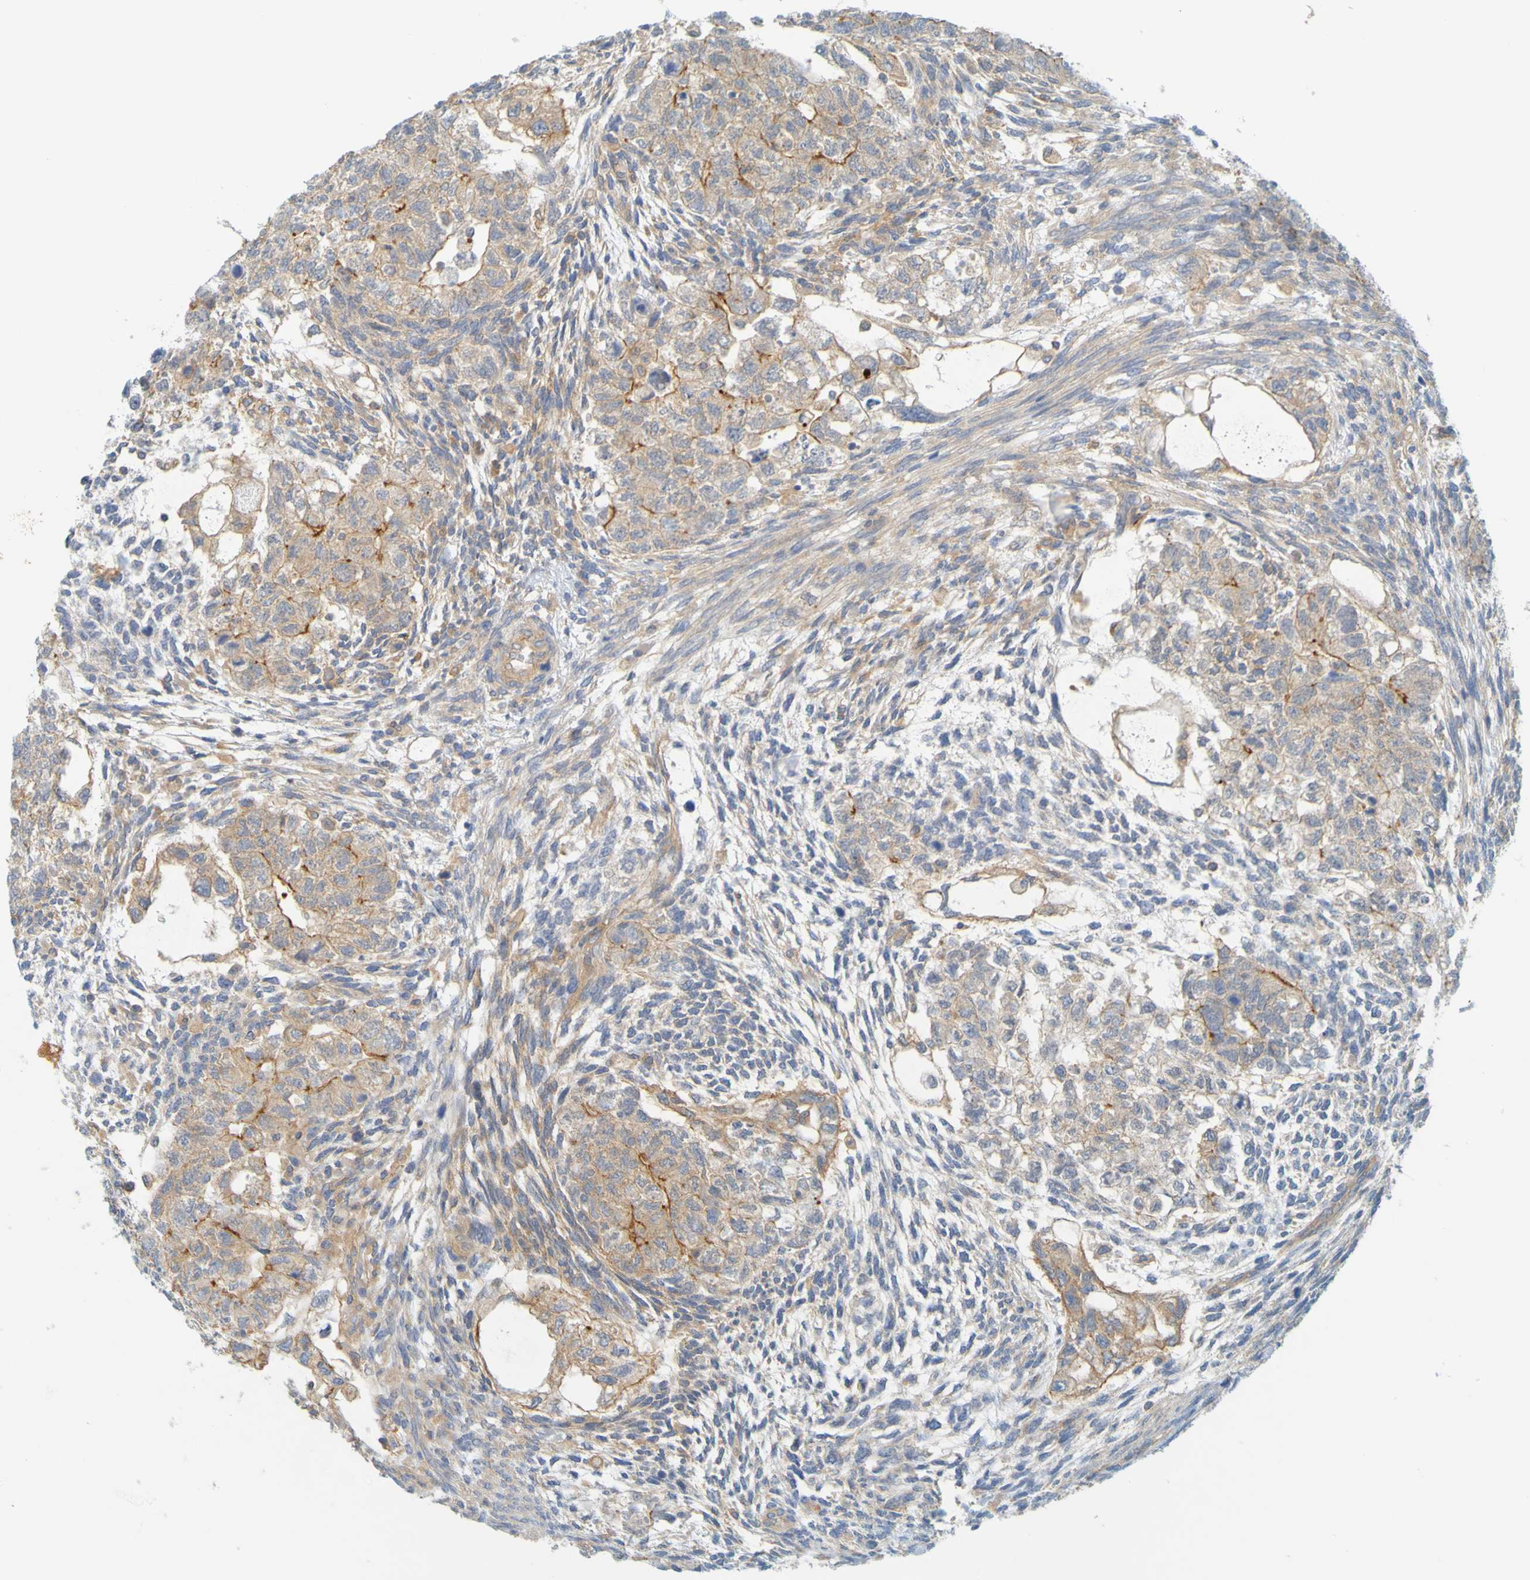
{"staining": {"intensity": "strong", "quantity": "<25%", "location": "cytoplasmic/membranous"}, "tissue": "testis cancer", "cell_type": "Tumor cells", "image_type": "cancer", "snomed": [{"axis": "morphology", "description": "Normal tissue, NOS"}, {"axis": "morphology", "description": "Carcinoma, Embryonal, NOS"}, {"axis": "topography", "description": "Testis"}], "caption": "Immunohistochemistry micrograph of human testis embryonal carcinoma stained for a protein (brown), which displays medium levels of strong cytoplasmic/membranous staining in about <25% of tumor cells.", "gene": "APPL1", "patient": {"sex": "male", "age": 36}}